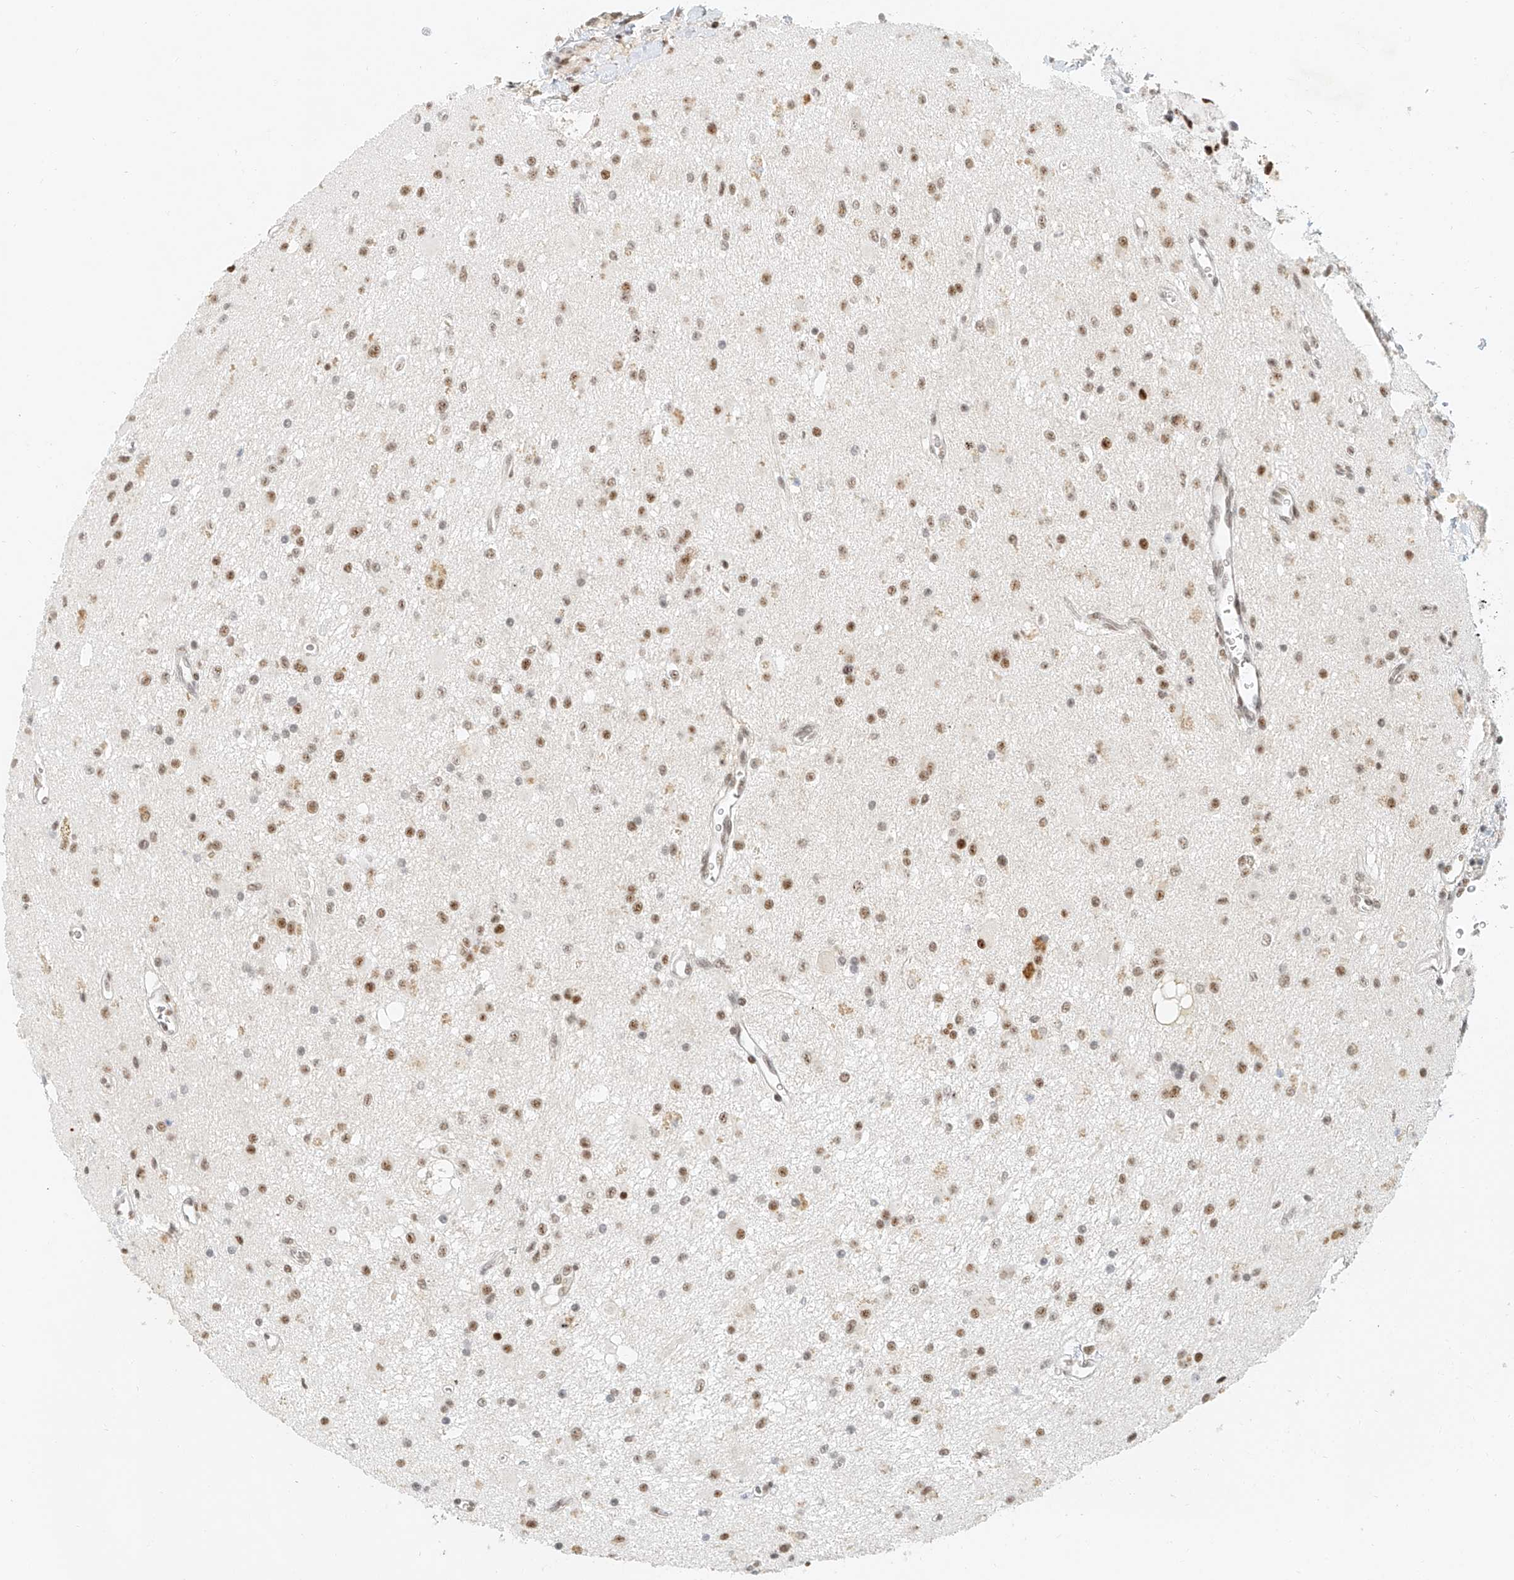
{"staining": {"intensity": "moderate", "quantity": ">75%", "location": "nuclear"}, "tissue": "glioma", "cell_type": "Tumor cells", "image_type": "cancer", "snomed": [{"axis": "morphology", "description": "Glioma, malignant, High grade"}, {"axis": "topography", "description": "Brain"}], "caption": "Malignant glioma (high-grade) stained for a protein (brown) demonstrates moderate nuclear positive expression in approximately >75% of tumor cells.", "gene": "CXorf58", "patient": {"sex": "male", "age": 34}}